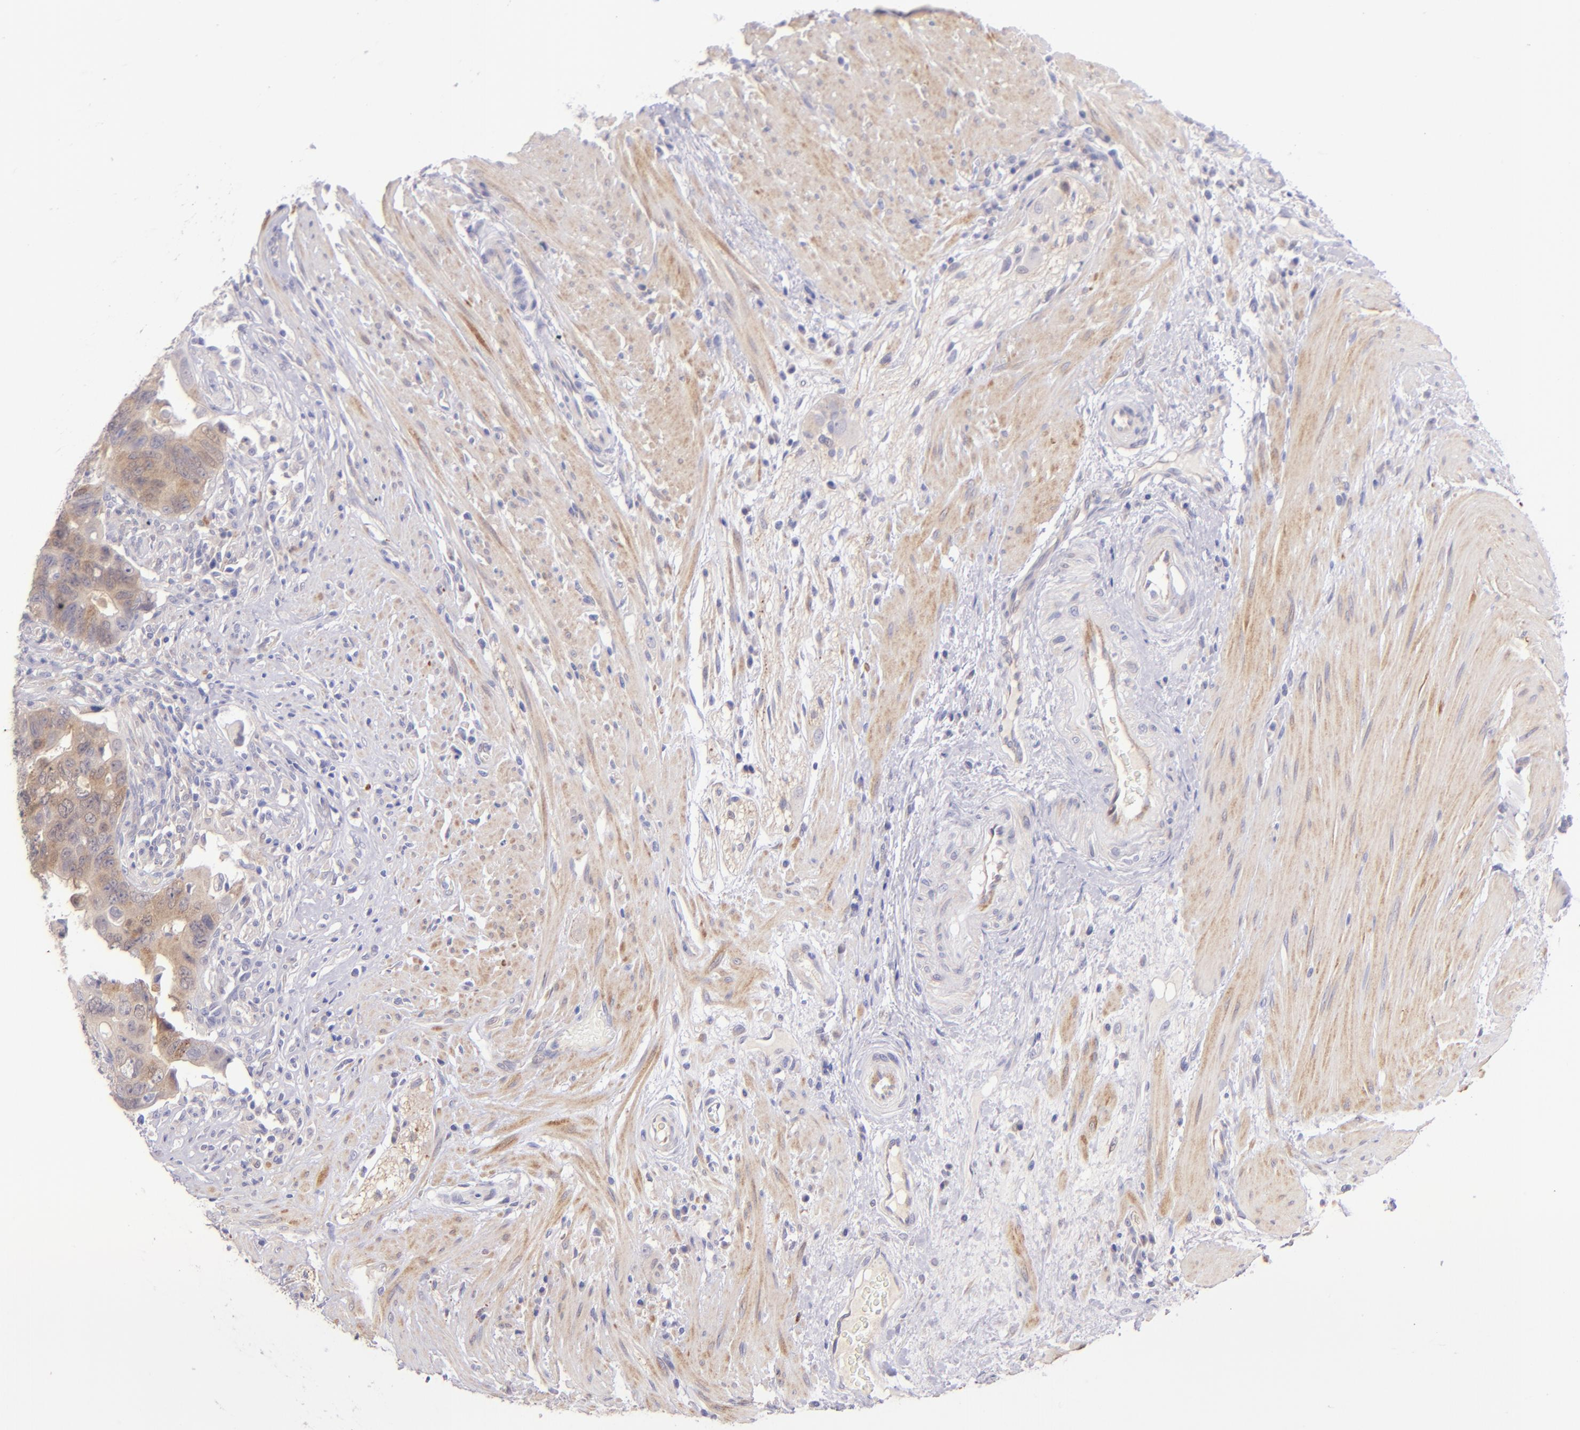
{"staining": {"intensity": "moderate", "quantity": ">75%", "location": "cytoplasmic/membranous"}, "tissue": "colorectal cancer", "cell_type": "Tumor cells", "image_type": "cancer", "snomed": [{"axis": "morphology", "description": "Adenocarcinoma, NOS"}, {"axis": "topography", "description": "Rectum"}], "caption": "This image shows immunohistochemistry (IHC) staining of human colorectal cancer, with medium moderate cytoplasmic/membranous positivity in about >75% of tumor cells.", "gene": "SH2D4A", "patient": {"sex": "male", "age": 53}}